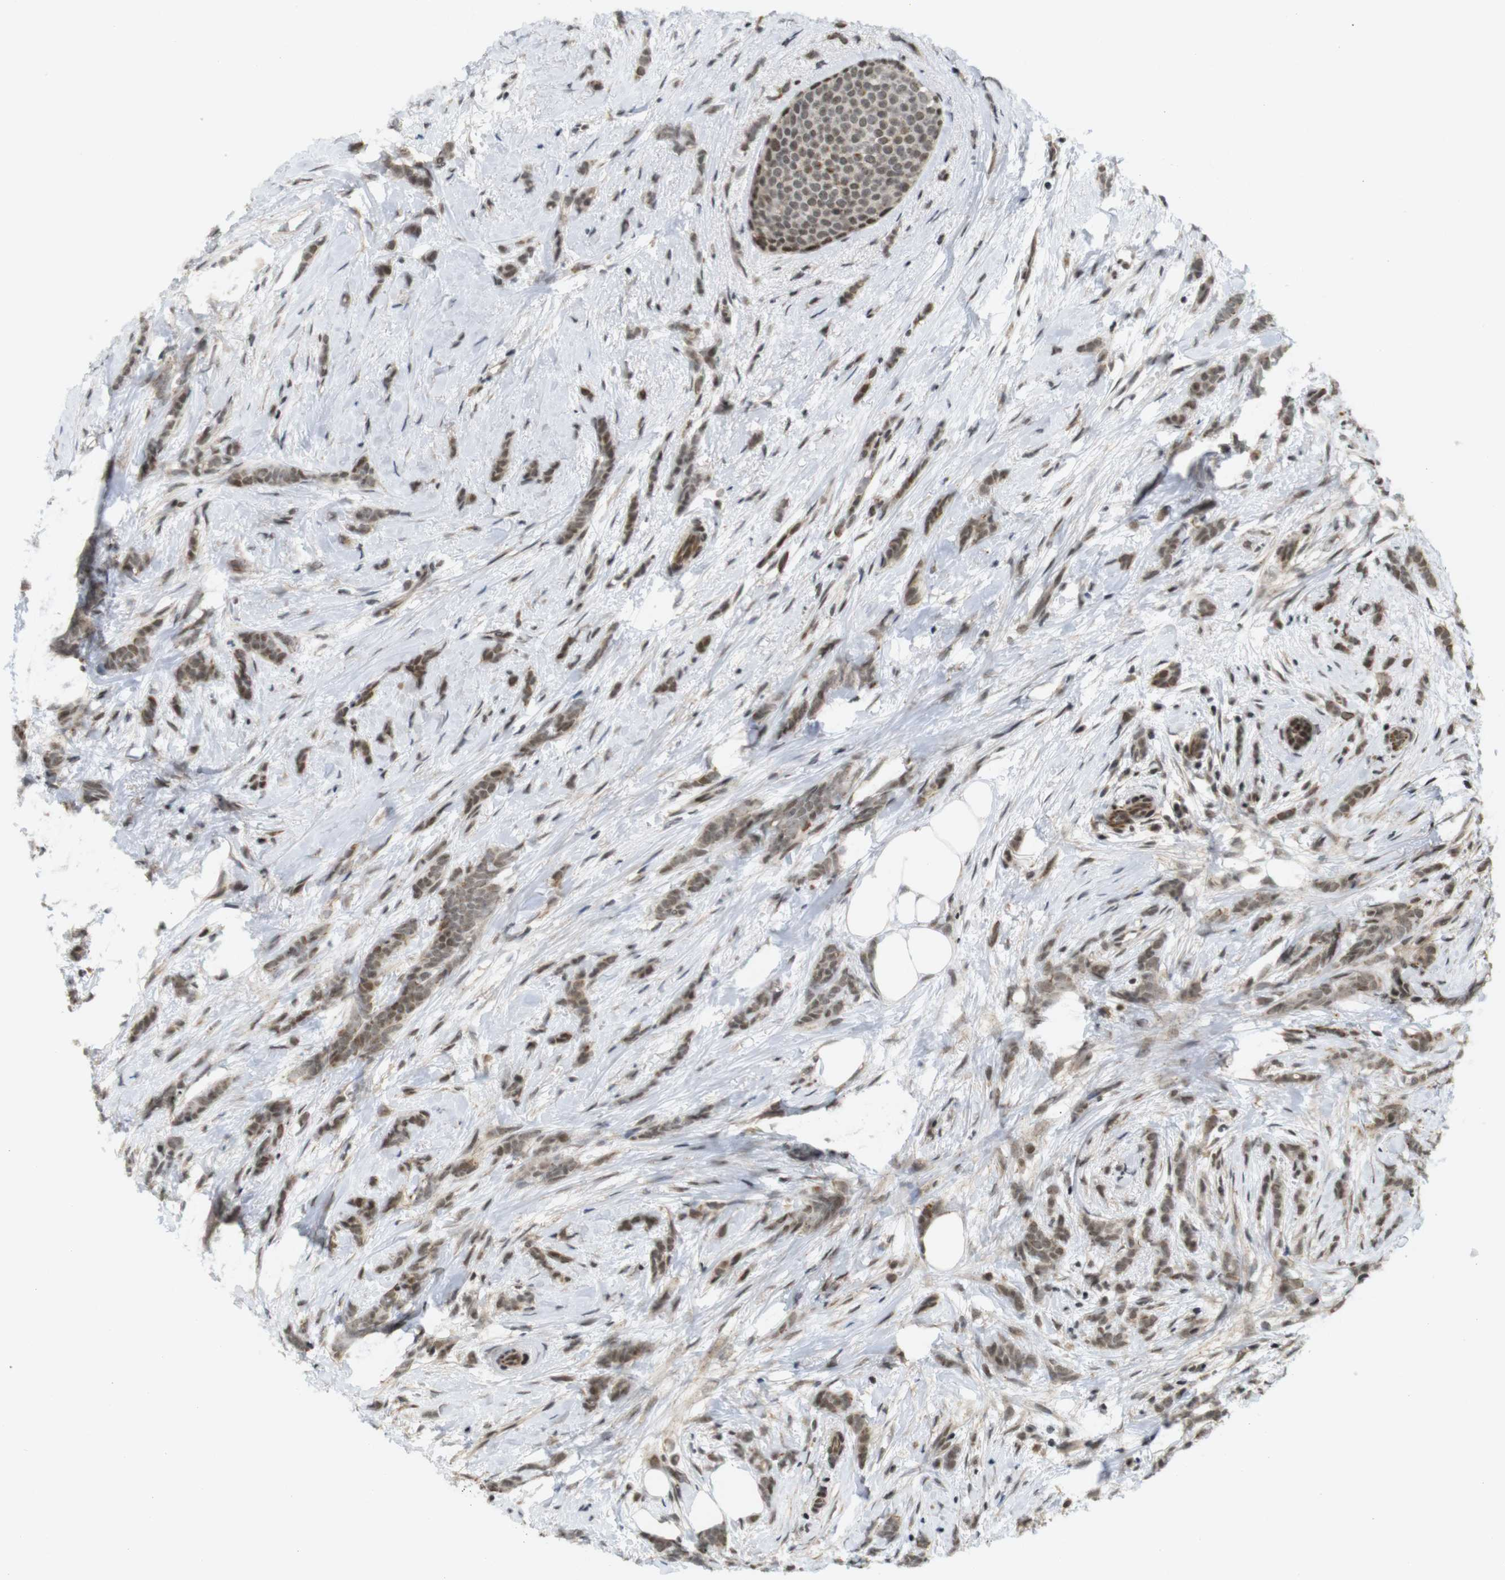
{"staining": {"intensity": "moderate", "quantity": ">75%", "location": "cytoplasmic/membranous,nuclear"}, "tissue": "breast cancer", "cell_type": "Tumor cells", "image_type": "cancer", "snomed": [{"axis": "morphology", "description": "Lobular carcinoma, in situ"}, {"axis": "morphology", "description": "Lobular carcinoma"}, {"axis": "topography", "description": "Breast"}], "caption": "Brown immunohistochemical staining in human breast cancer reveals moderate cytoplasmic/membranous and nuclear positivity in approximately >75% of tumor cells. Using DAB (brown) and hematoxylin (blue) stains, captured at high magnification using brightfield microscopy.", "gene": "SP2", "patient": {"sex": "female", "age": 41}}